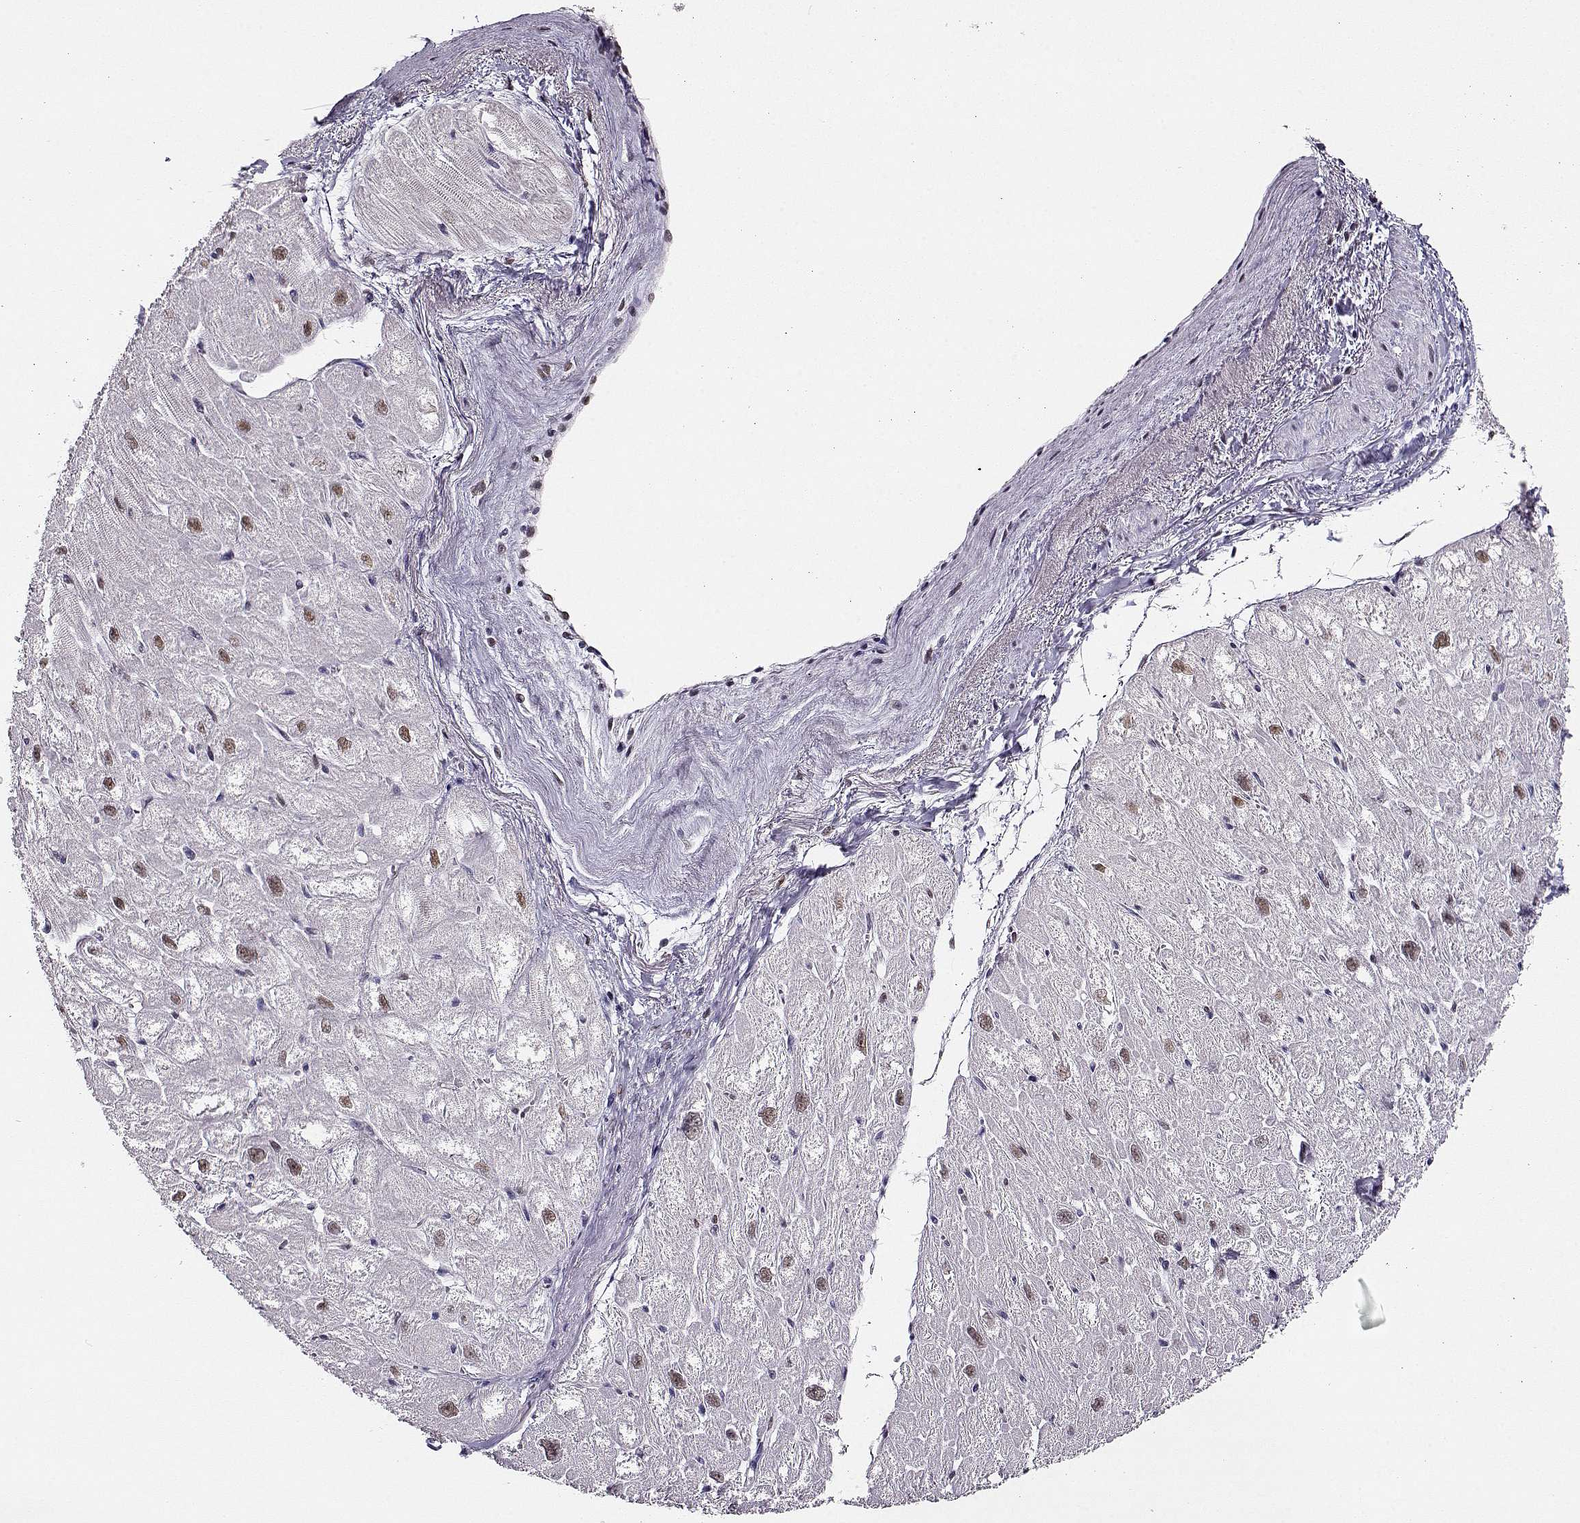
{"staining": {"intensity": "weak", "quantity": "25%-75%", "location": "nuclear"}, "tissue": "heart muscle", "cell_type": "Cardiomyocytes", "image_type": "normal", "snomed": [{"axis": "morphology", "description": "Normal tissue, NOS"}, {"axis": "topography", "description": "Heart"}], "caption": "Human heart muscle stained with a brown dye shows weak nuclear positive staining in approximately 25%-75% of cardiomyocytes.", "gene": "POLI", "patient": {"sex": "male", "age": 61}}